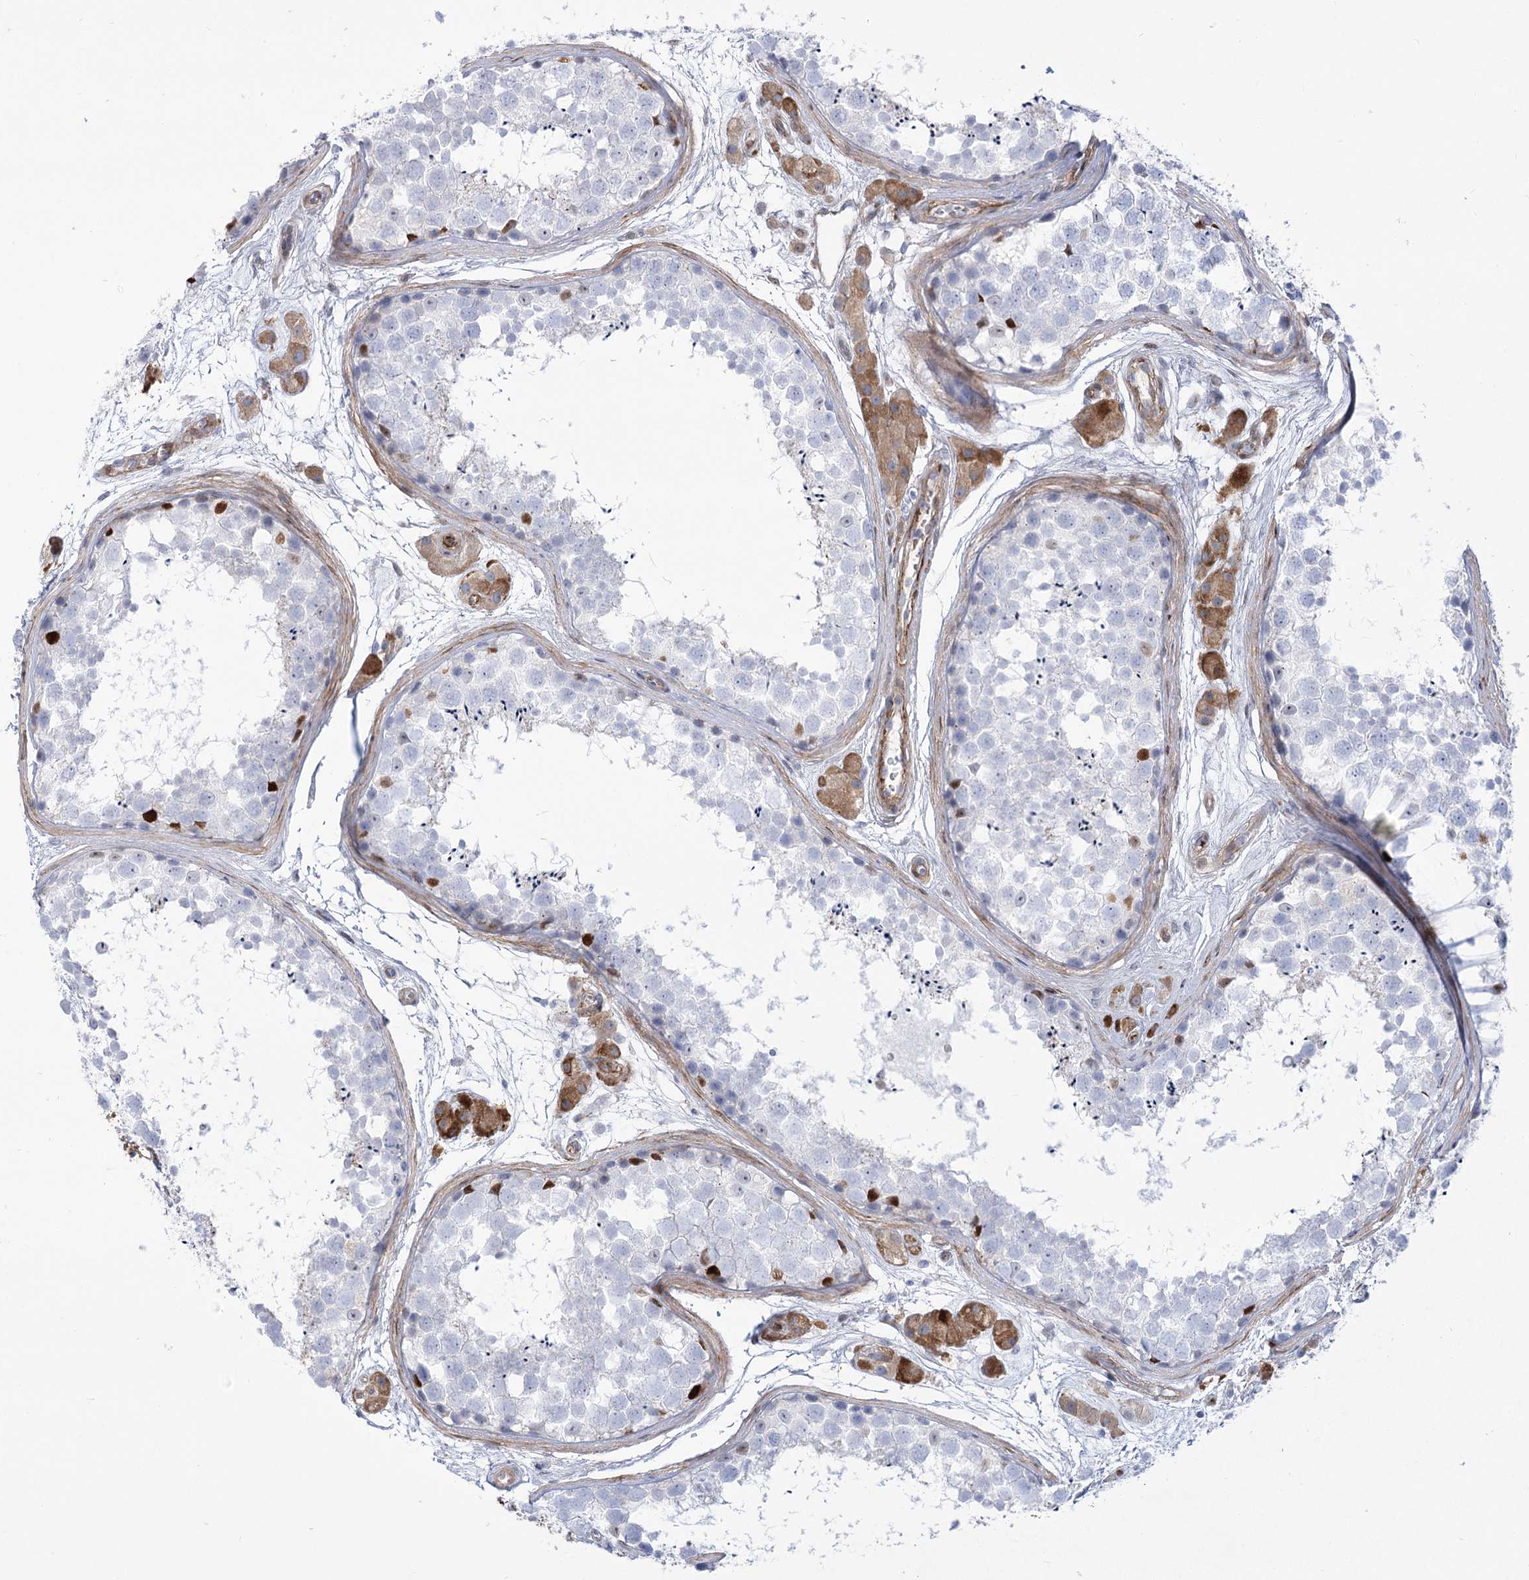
{"staining": {"intensity": "strong", "quantity": "<25%", "location": "nuclear"}, "tissue": "testis", "cell_type": "Cells in seminiferous ducts", "image_type": "normal", "snomed": [{"axis": "morphology", "description": "Normal tissue, NOS"}, {"axis": "topography", "description": "Testis"}], "caption": "DAB (3,3'-diaminobenzidine) immunohistochemical staining of normal human testis shows strong nuclear protein expression in approximately <25% of cells in seminiferous ducts.", "gene": "ANKRD23", "patient": {"sex": "male", "age": 56}}